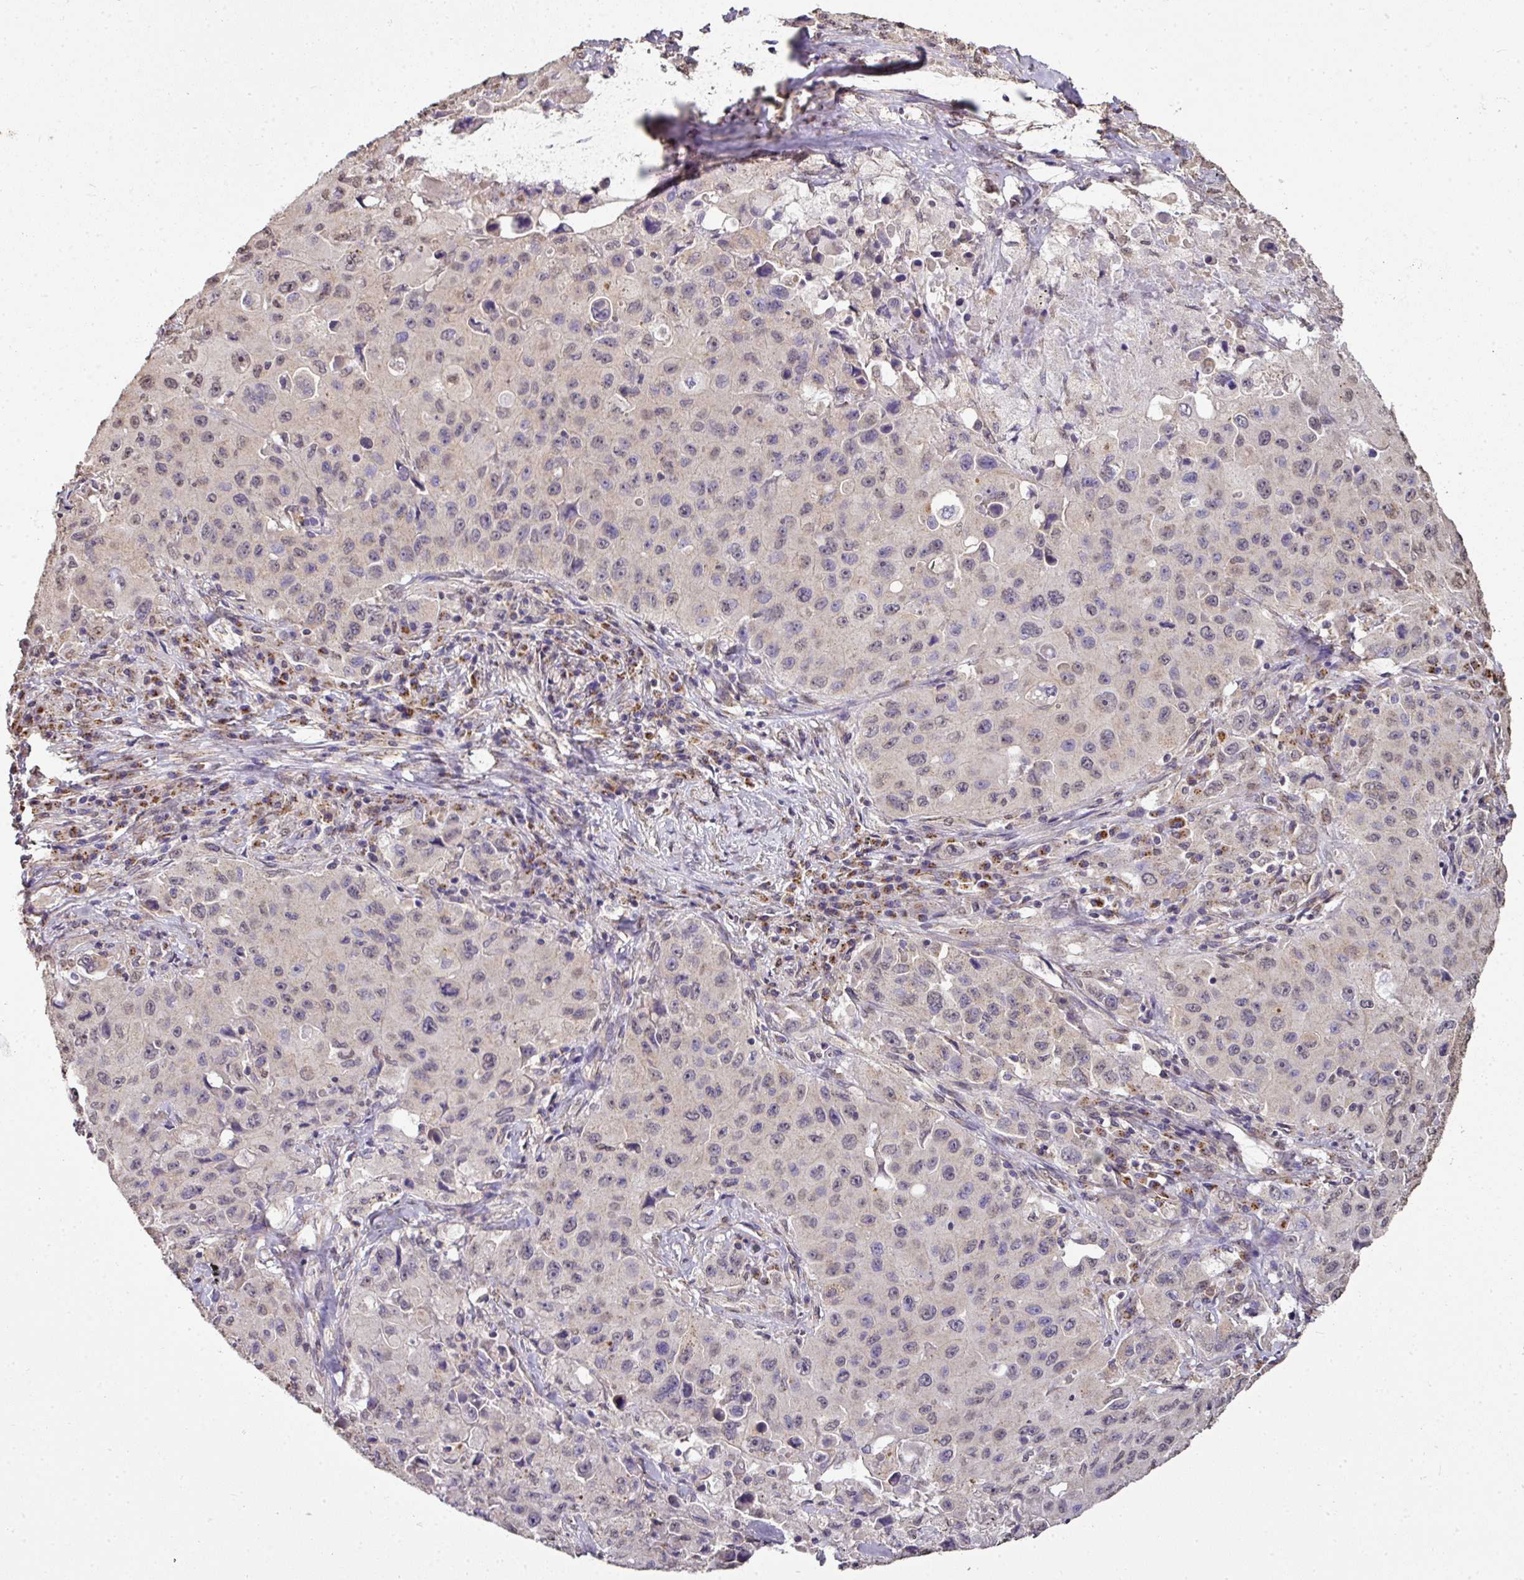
{"staining": {"intensity": "weak", "quantity": "<25%", "location": "nuclear"}, "tissue": "lung cancer", "cell_type": "Tumor cells", "image_type": "cancer", "snomed": [{"axis": "morphology", "description": "Squamous cell carcinoma, NOS"}, {"axis": "topography", "description": "Lung"}], "caption": "Lung cancer was stained to show a protein in brown. There is no significant staining in tumor cells.", "gene": "JPH2", "patient": {"sex": "male", "age": 63}}